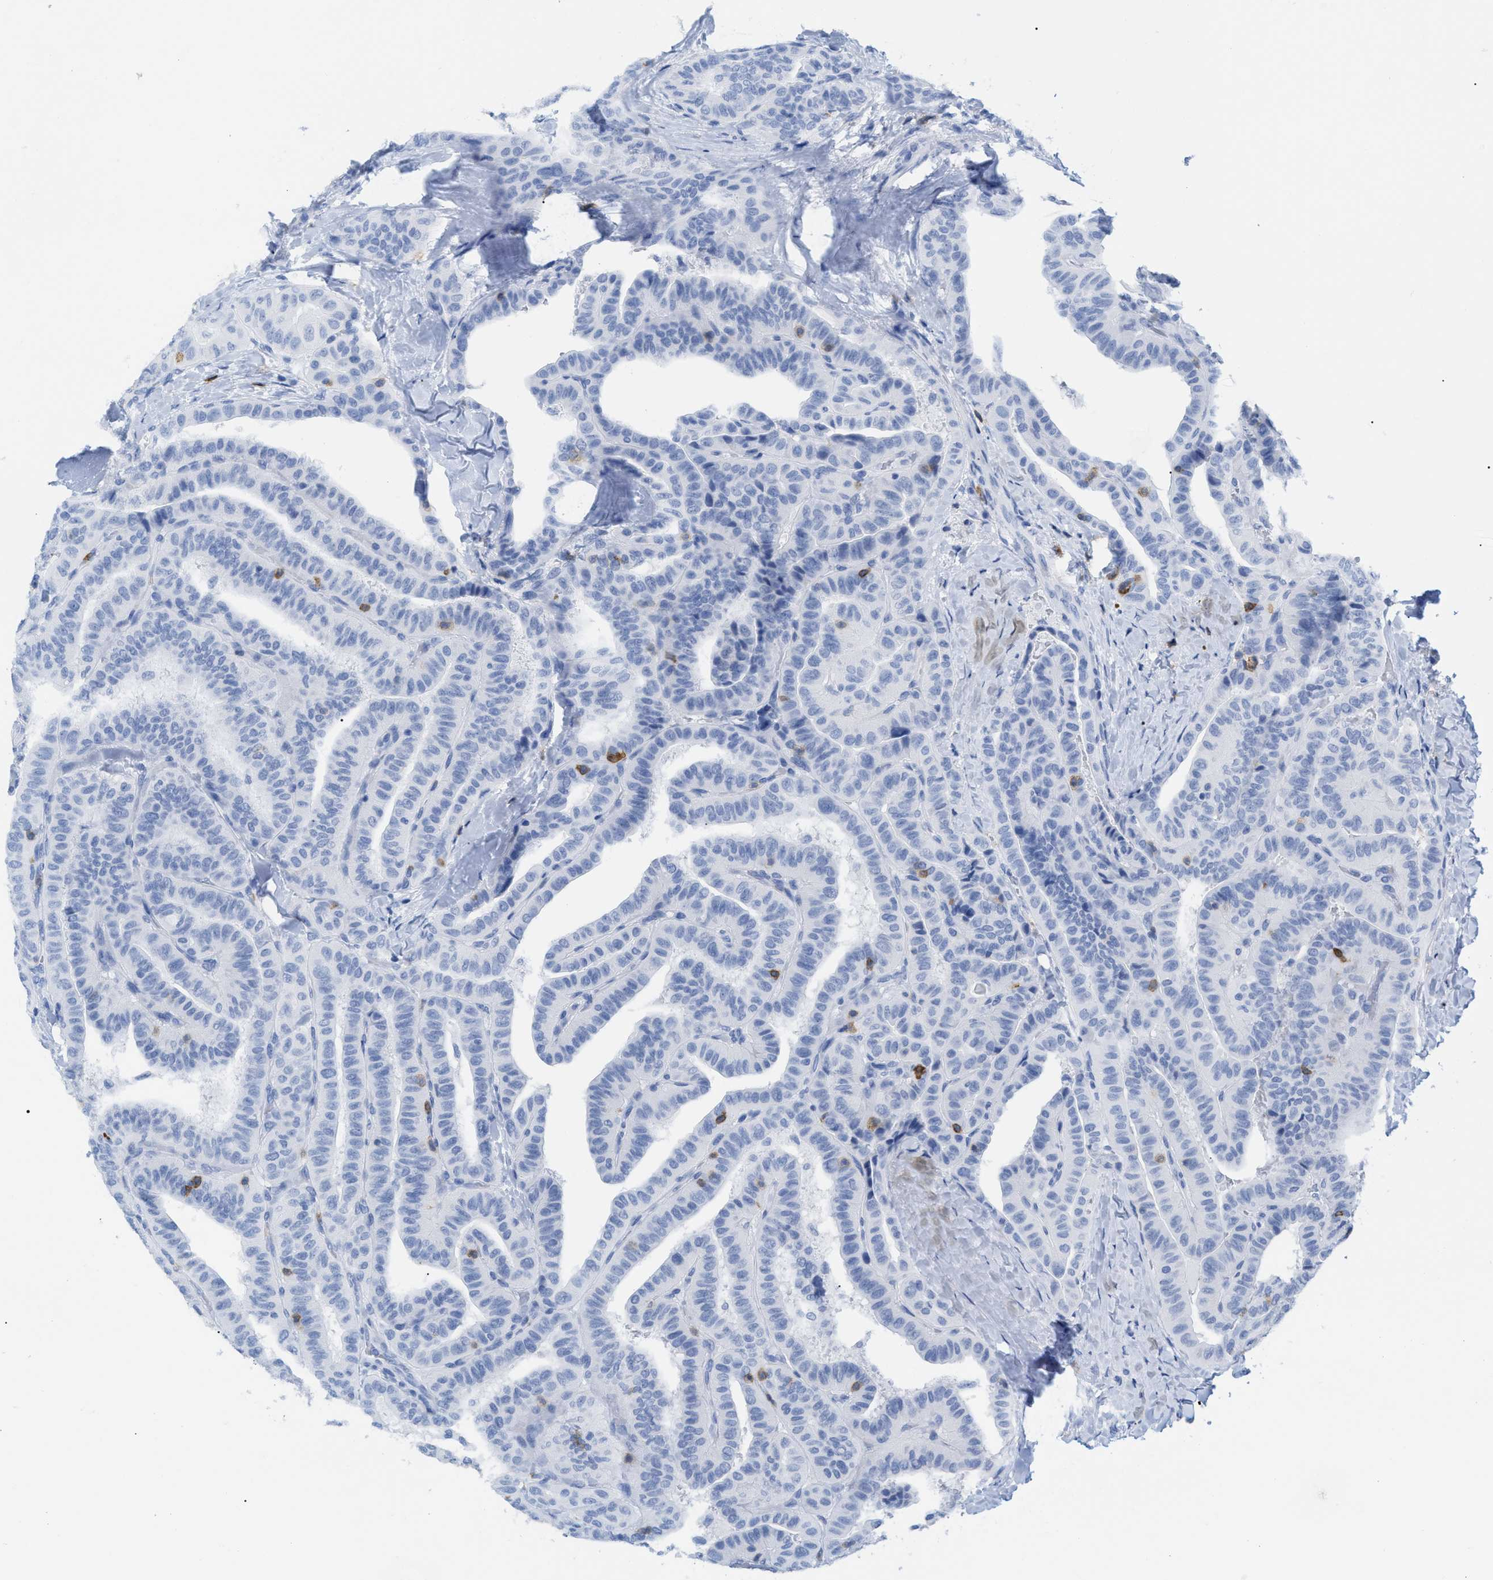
{"staining": {"intensity": "negative", "quantity": "none", "location": "none"}, "tissue": "thyroid cancer", "cell_type": "Tumor cells", "image_type": "cancer", "snomed": [{"axis": "morphology", "description": "Papillary adenocarcinoma, NOS"}, {"axis": "topography", "description": "Thyroid gland"}], "caption": "This is a image of immunohistochemistry (IHC) staining of thyroid cancer, which shows no expression in tumor cells. (DAB (3,3'-diaminobenzidine) immunohistochemistry with hematoxylin counter stain).", "gene": "CD5", "patient": {"sex": "male", "age": 77}}